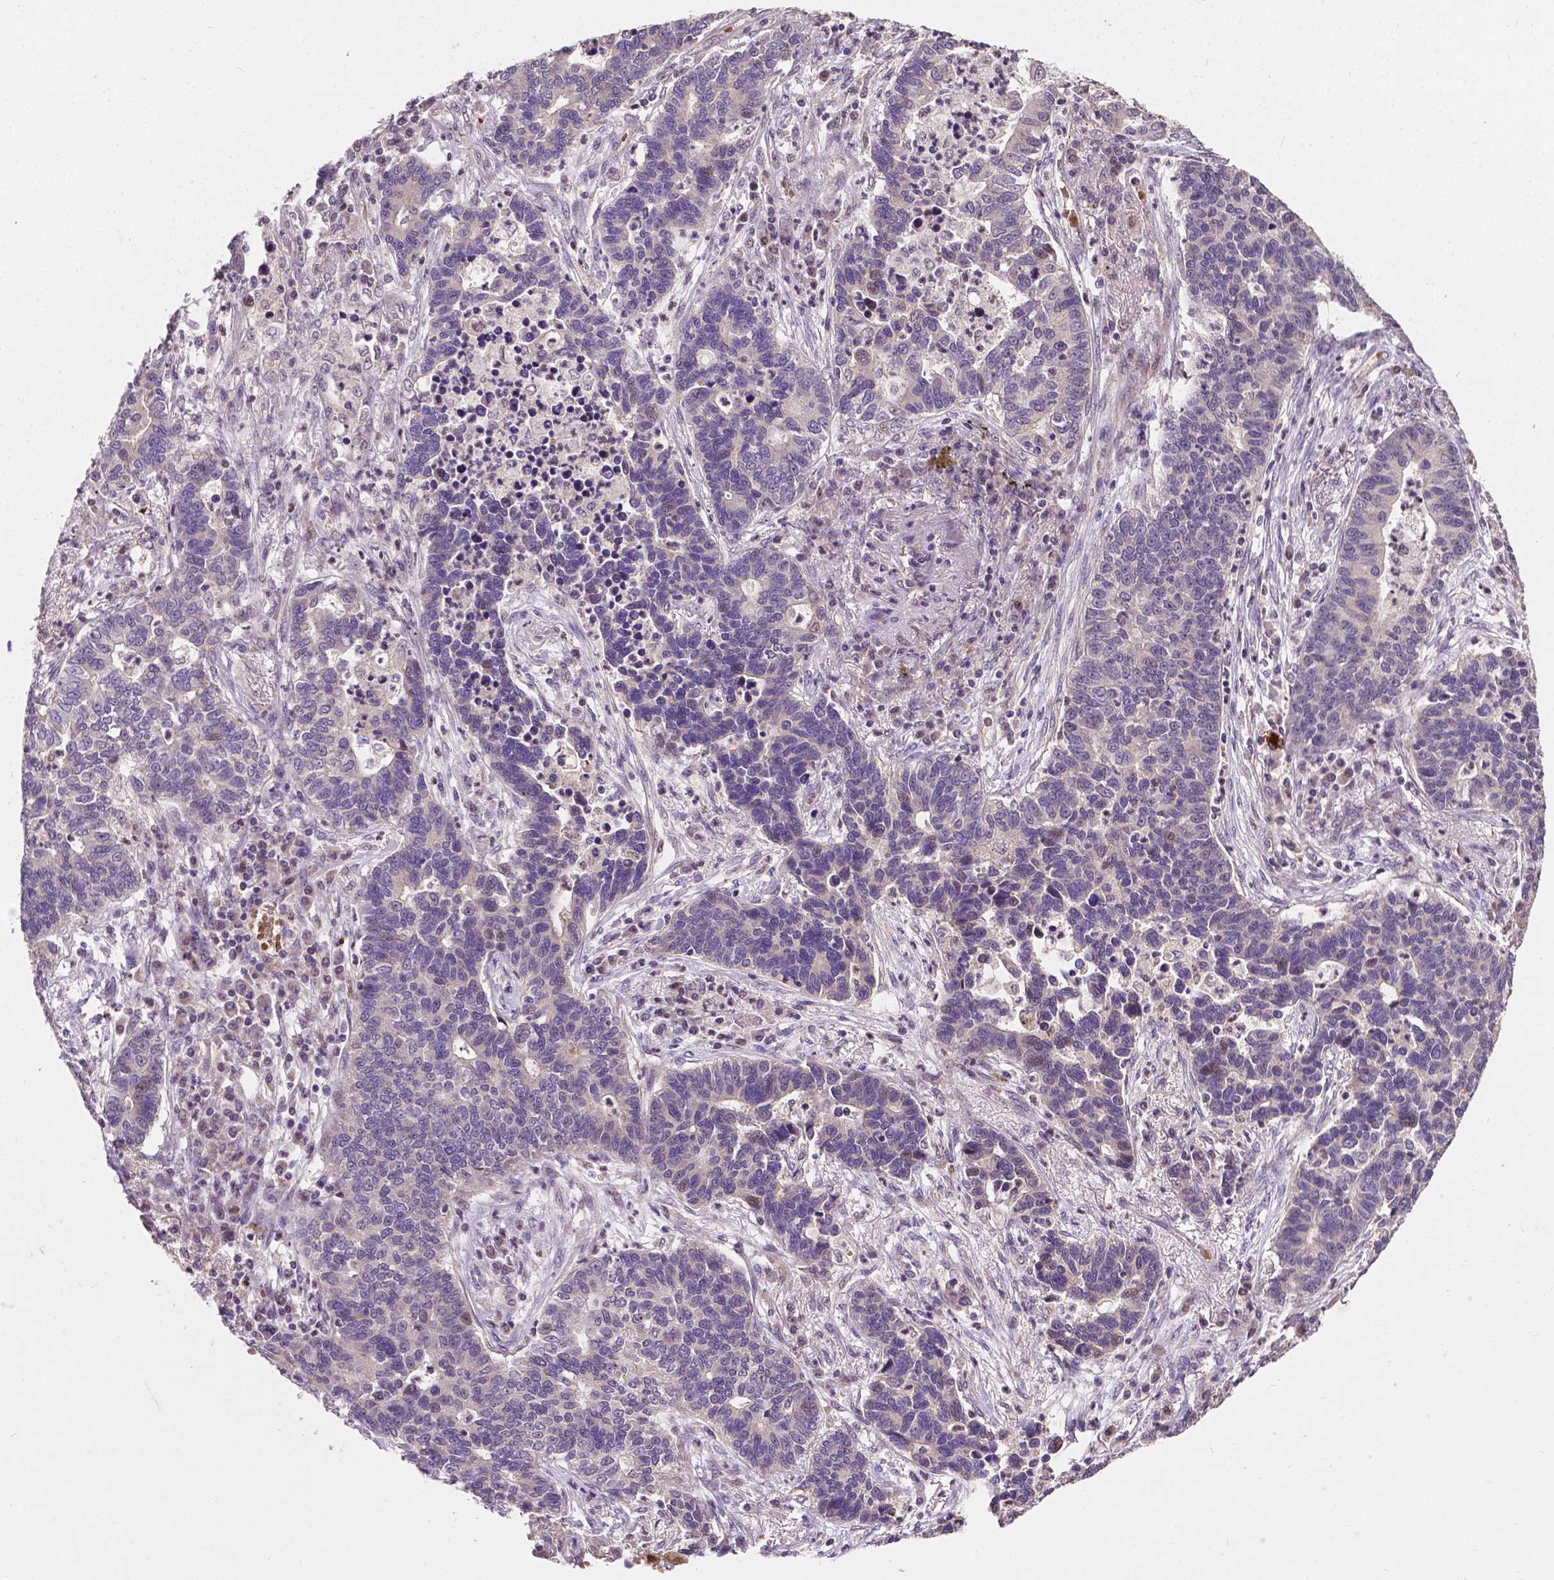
{"staining": {"intensity": "negative", "quantity": "none", "location": "none"}, "tissue": "lung cancer", "cell_type": "Tumor cells", "image_type": "cancer", "snomed": [{"axis": "morphology", "description": "Adenocarcinoma, NOS"}, {"axis": "topography", "description": "Lung"}], "caption": "This is an immunohistochemistry (IHC) image of adenocarcinoma (lung). There is no staining in tumor cells.", "gene": "DUSP16", "patient": {"sex": "female", "age": 57}}